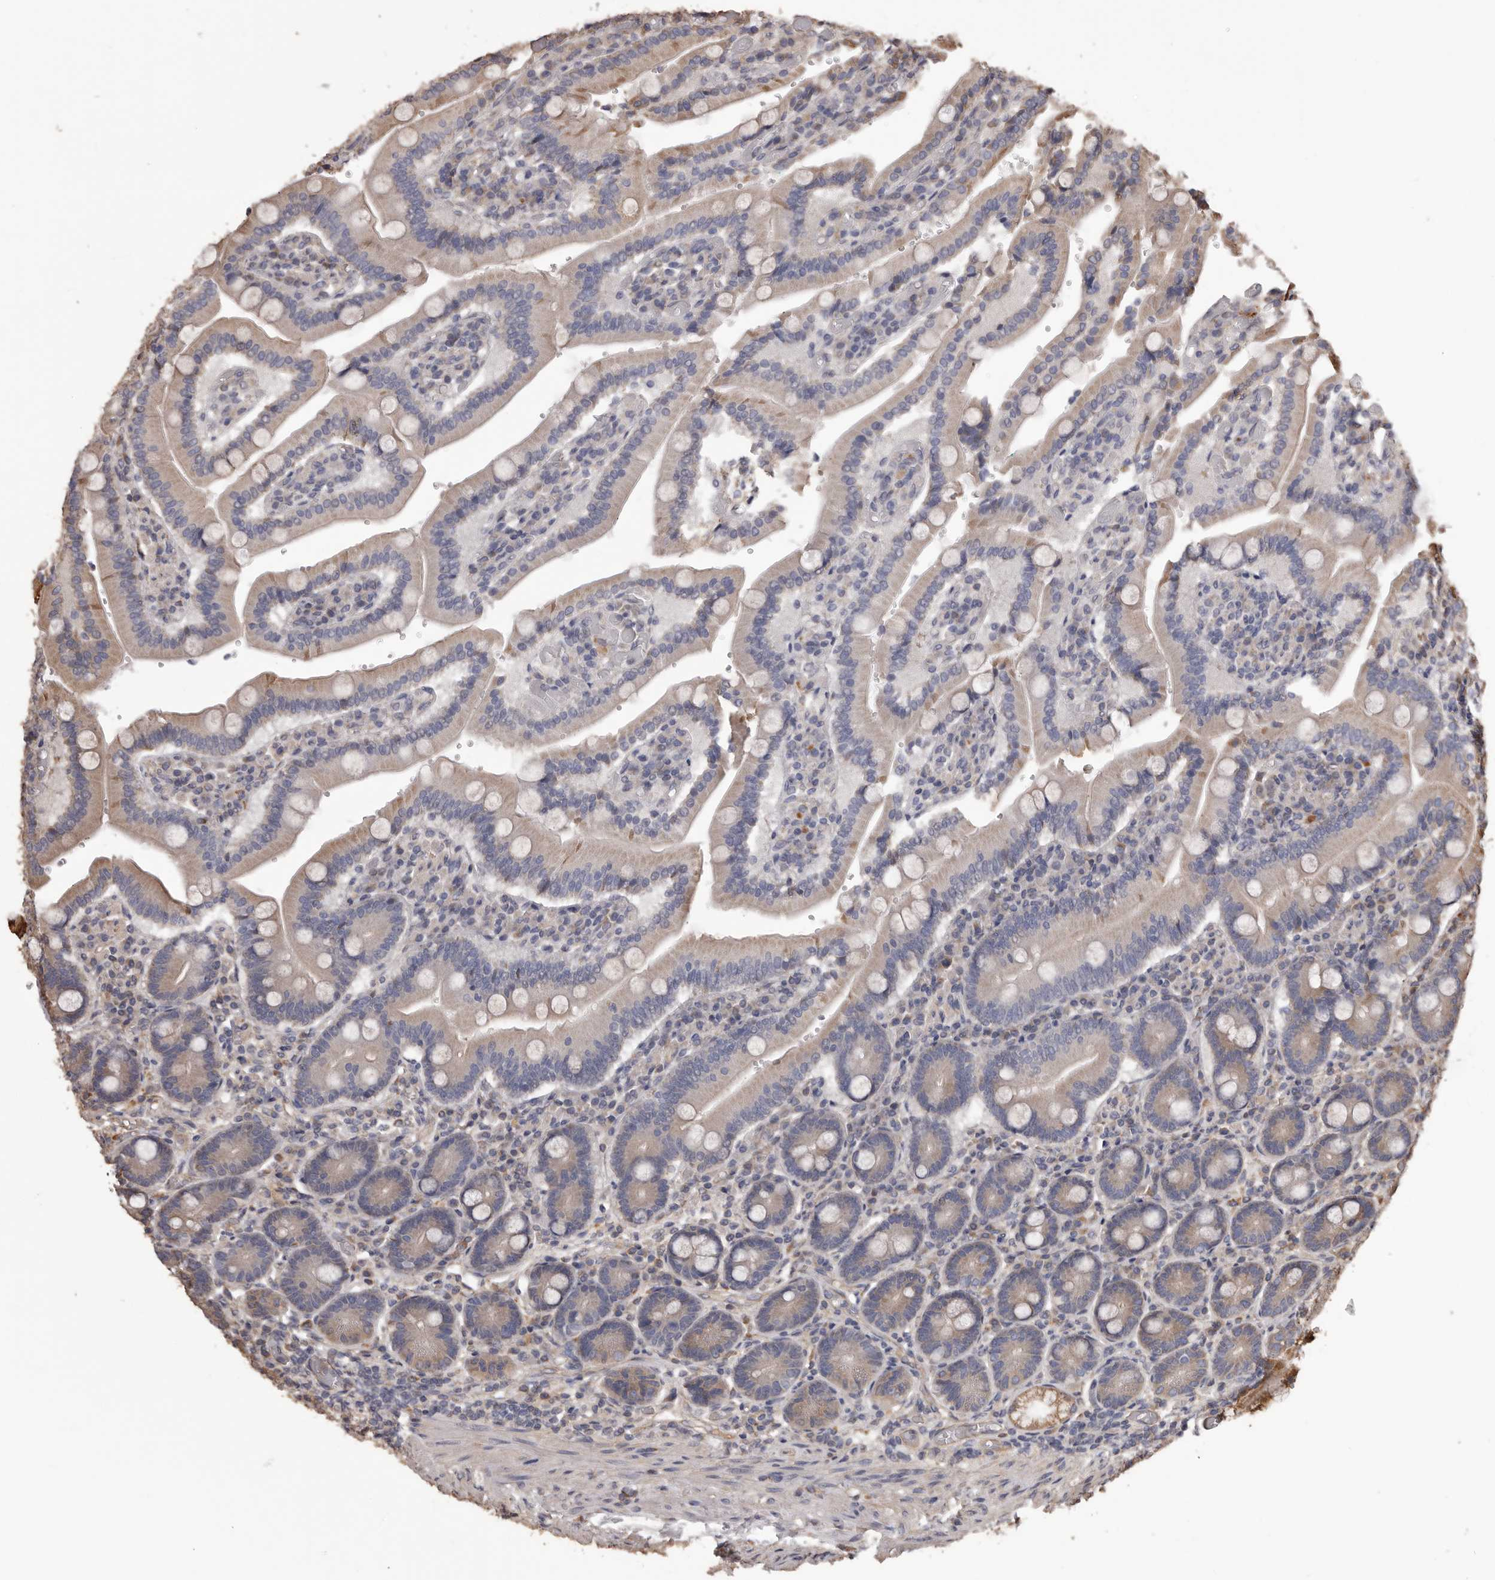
{"staining": {"intensity": "moderate", "quantity": ">75%", "location": "cytoplasmic/membranous"}, "tissue": "duodenum", "cell_type": "Glandular cells", "image_type": "normal", "snomed": [{"axis": "morphology", "description": "Normal tissue, NOS"}, {"axis": "topography", "description": "Duodenum"}], "caption": "The histopathology image exhibits immunohistochemical staining of benign duodenum. There is moderate cytoplasmic/membranous staining is identified in about >75% of glandular cells. (IHC, brightfield microscopy, high magnification).", "gene": "CEP104", "patient": {"sex": "female", "age": 62}}